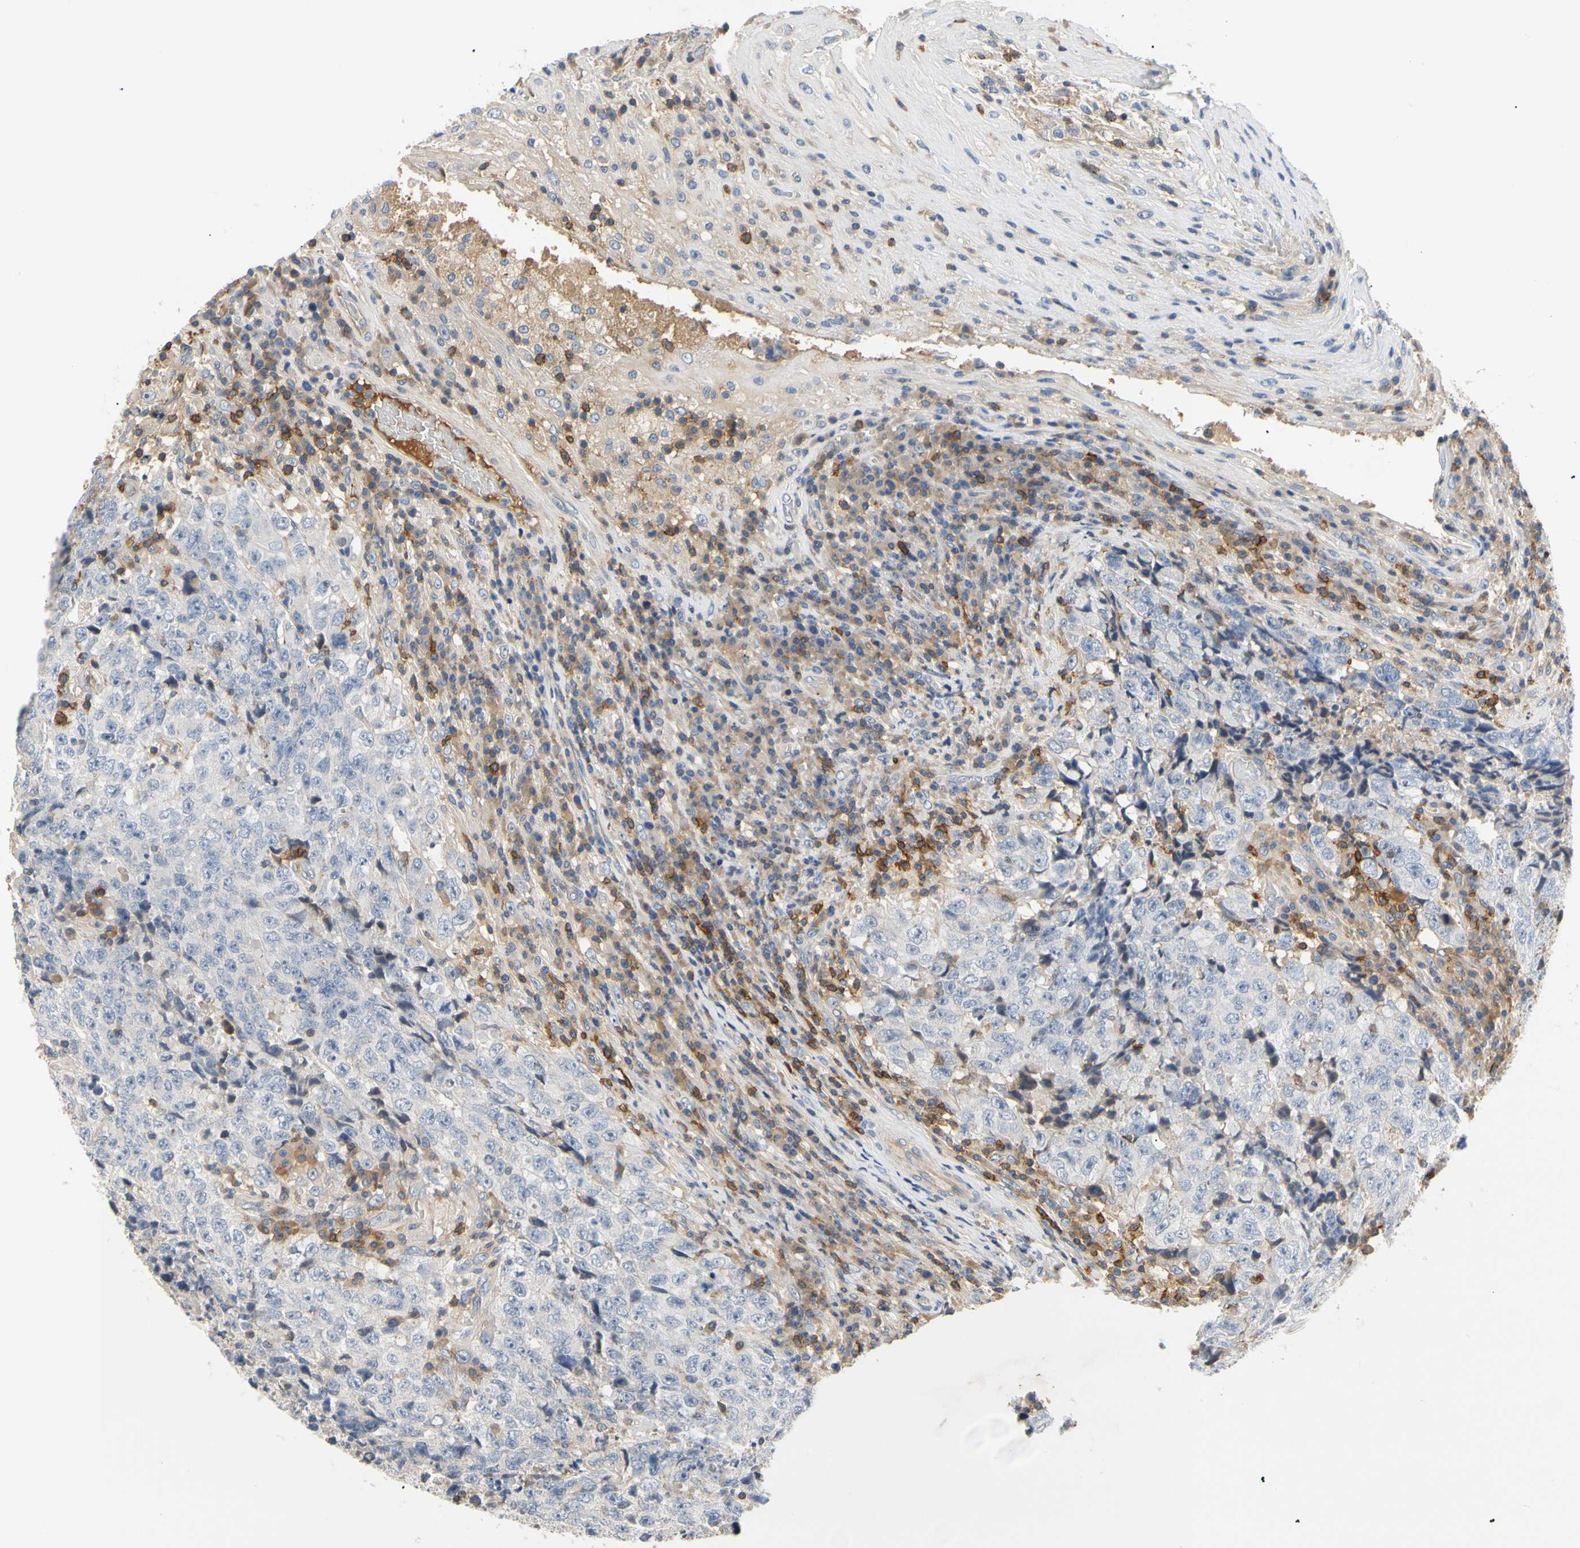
{"staining": {"intensity": "negative", "quantity": "none", "location": "none"}, "tissue": "testis cancer", "cell_type": "Tumor cells", "image_type": "cancer", "snomed": [{"axis": "morphology", "description": "Necrosis, NOS"}, {"axis": "morphology", "description": "Carcinoma, Embryonal, NOS"}, {"axis": "topography", "description": "Testis"}], "caption": "The image exhibits no staining of tumor cells in testis cancer.", "gene": "TNFRSF18", "patient": {"sex": "male", "age": 19}}